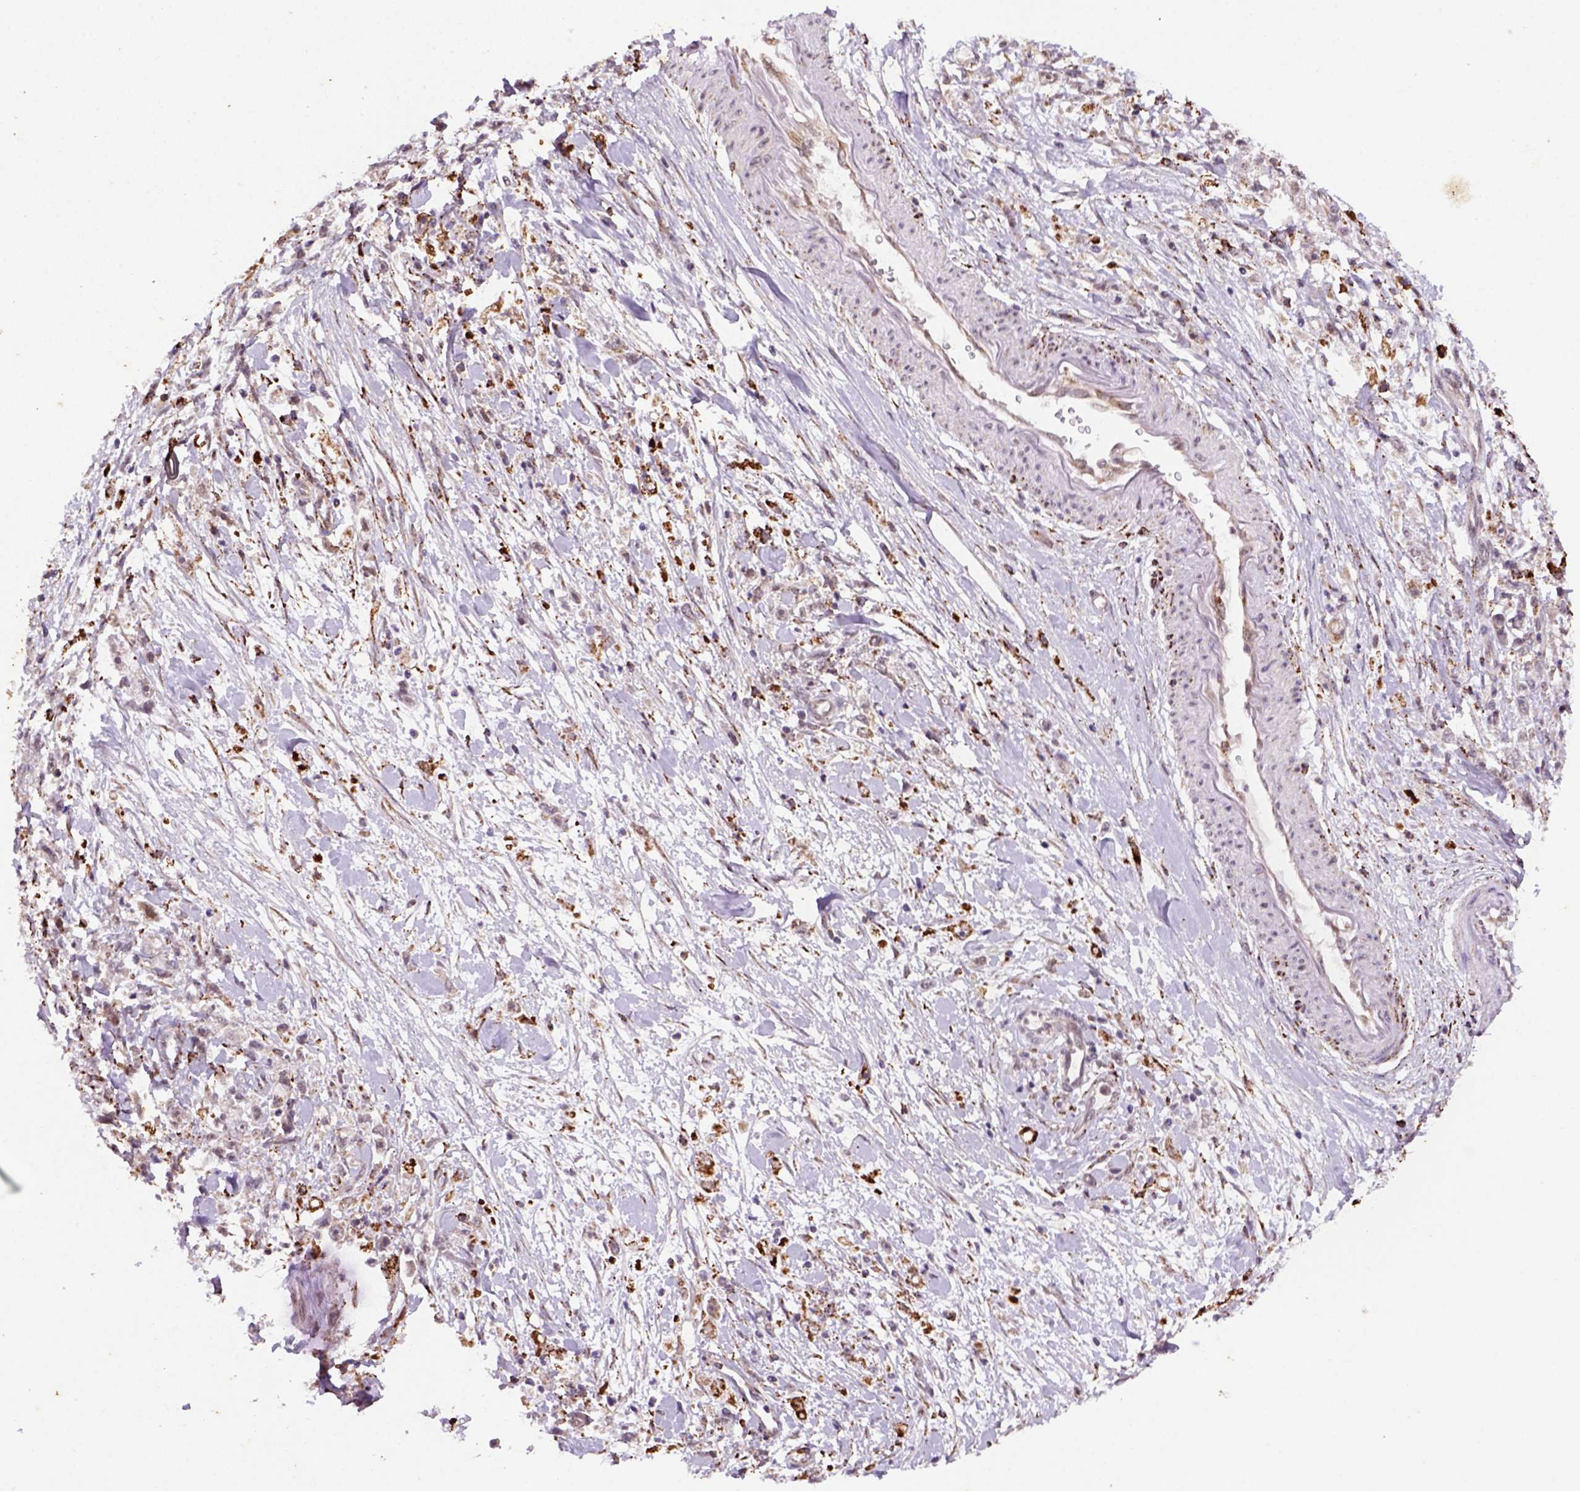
{"staining": {"intensity": "weak", "quantity": ">75%", "location": "cytoplasmic/membranous"}, "tissue": "stomach cancer", "cell_type": "Tumor cells", "image_type": "cancer", "snomed": [{"axis": "morphology", "description": "Adenocarcinoma, NOS"}, {"axis": "topography", "description": "Stomach"}], "caption": "Stomach adenocarcinoma stained with a brown dye demonstrates weak cytoplasmic/membranous positive expression in approximately >75% of tumor cells.", "gene": "FZD7", "patient": {"sex": "female", "age": 59}}